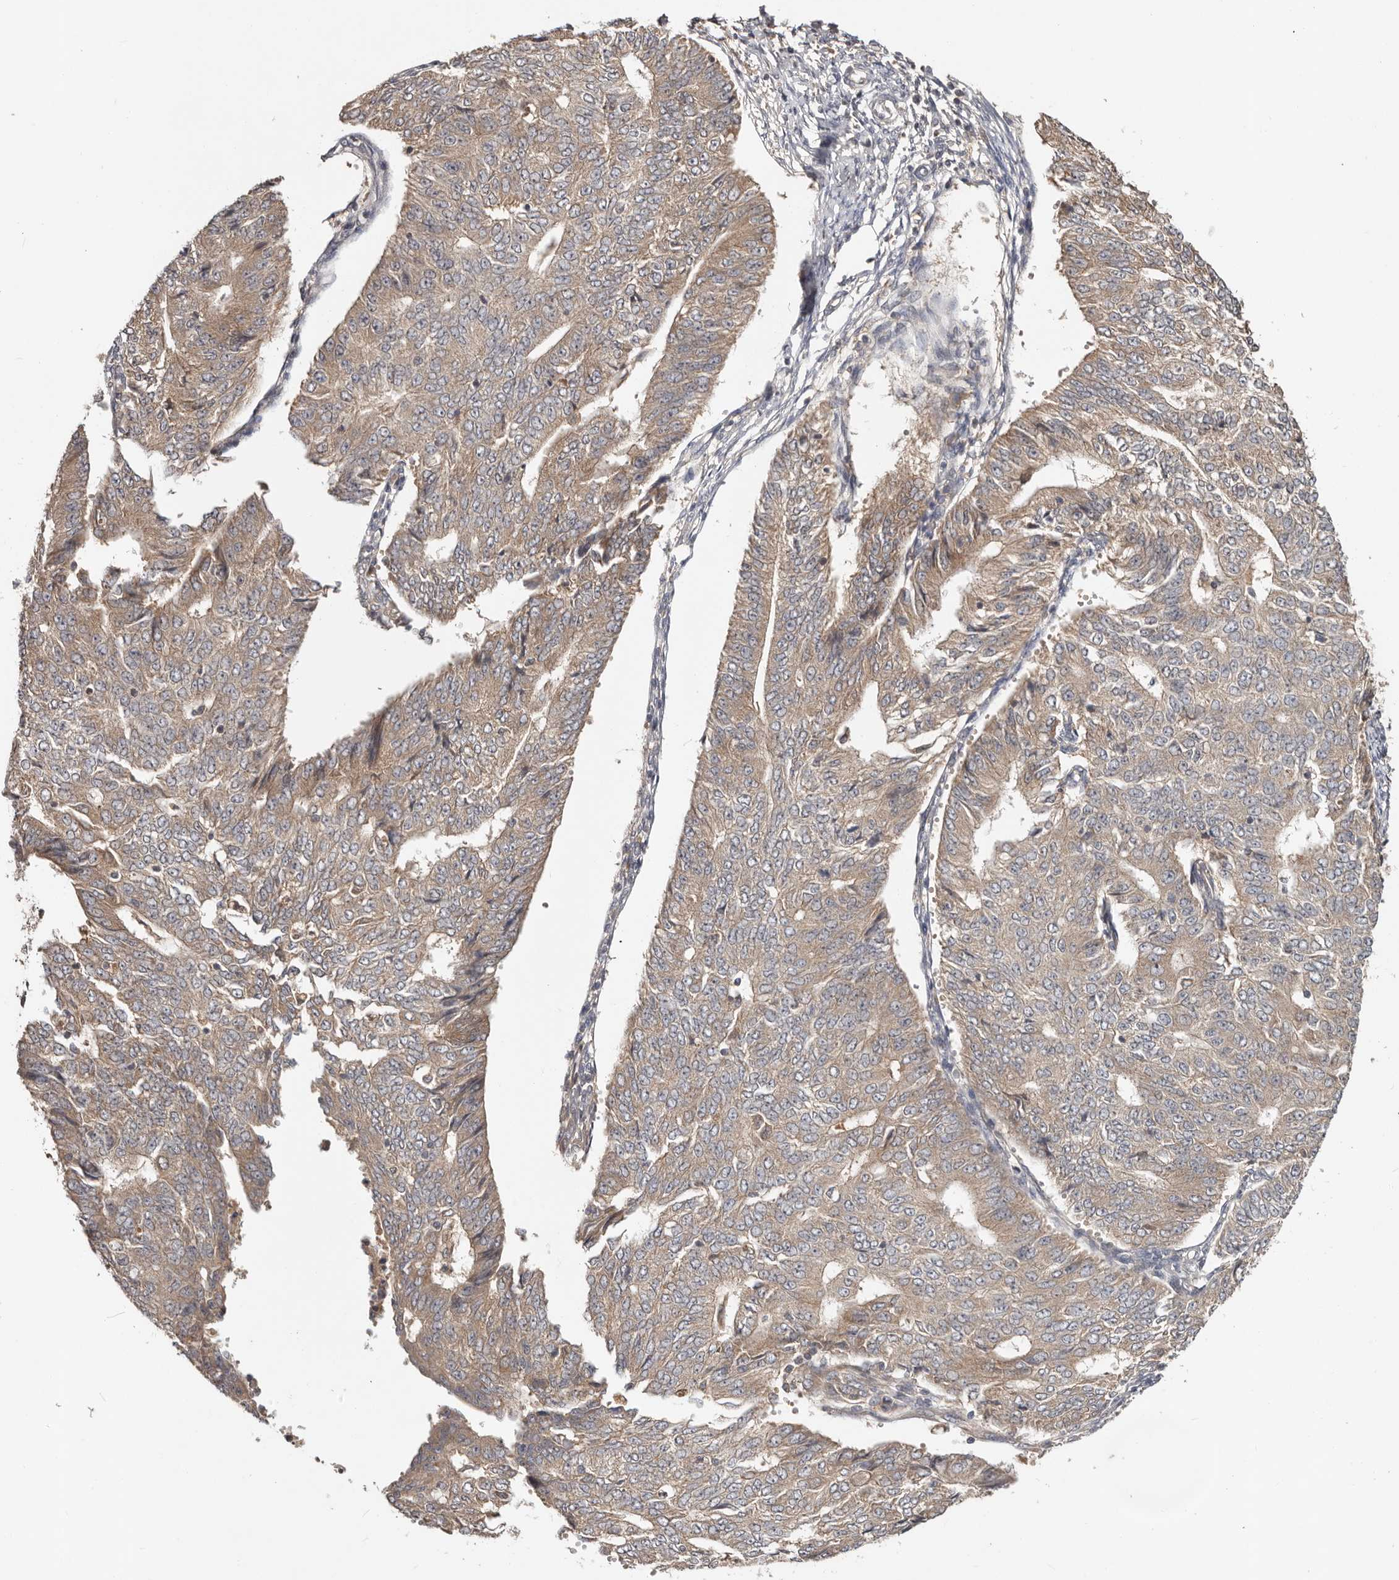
{"staining": {"intensity": "weak", "quantity": ">75%", "location": "cytoplasmic/membranous"}, "tissue": "endometrial cancer", "cell_type": "Tumor cells", "image_type": "cancer", "snomed": [{"axis": "morphology", "description": "Adenocarcinoma, NOS"}, {"axis": "topography", "description": "Endometrium"}], "caption": "A brown stain labels weak cytoplasmic/membranous staining of a protein in human endometrial cancer (adenocarcinoma) tumor cells.", "gene": "PKIB", "patient": {"sex": "female", "age": 32}}